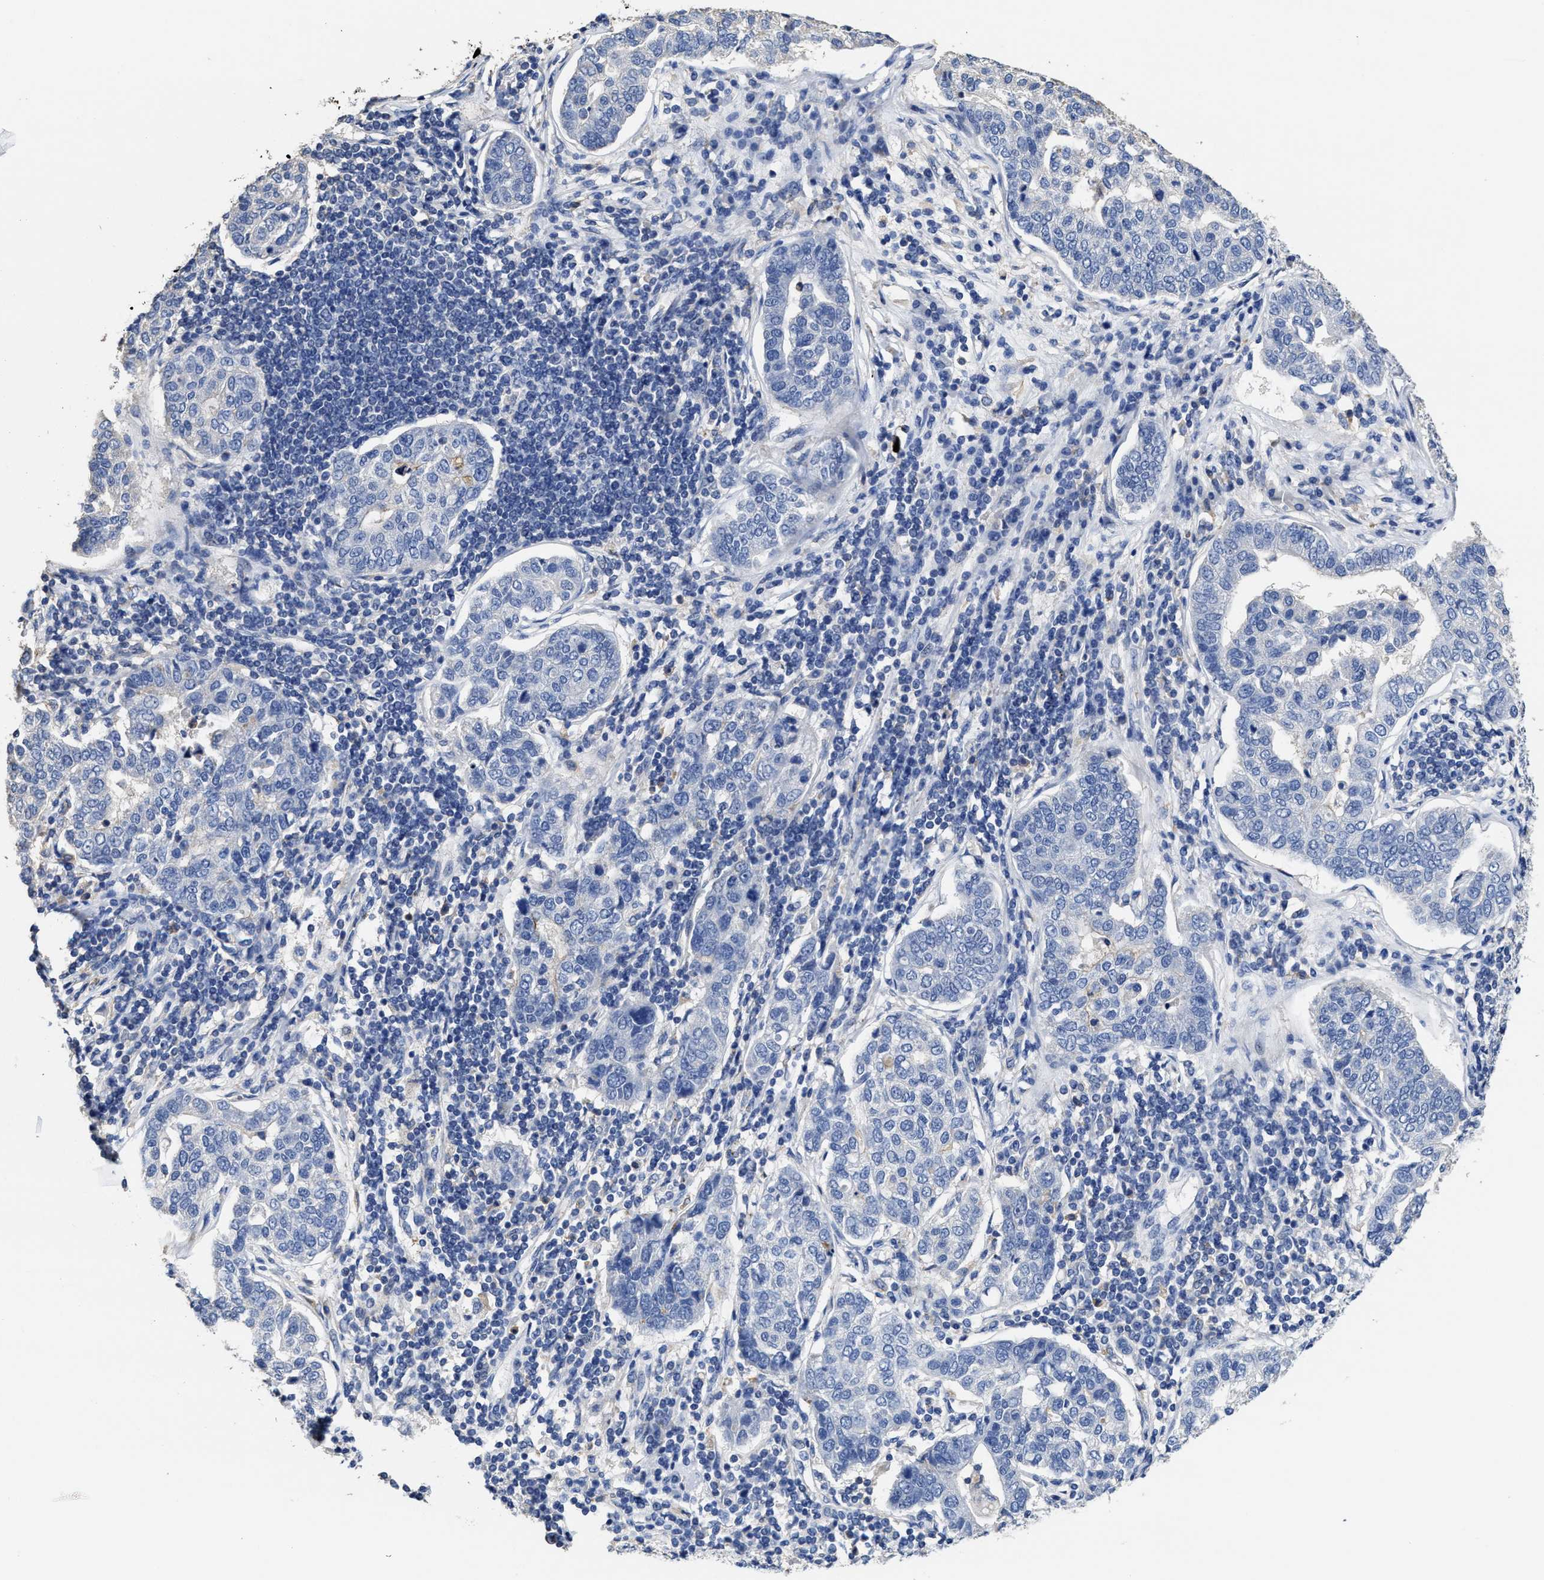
{"staining": {"intensity": "negative", "quantity": "none", "location": "none"}, "tissue": "pancreatic cancer", "cell_type": "Tumor cells", "image_type": "cancer", "snomed": [{"axis": "morphology", "description": "Adenocarcinoma, NOS"}, {"axis": "topography", "description": "Pancreas"}], "caption": "IHC histopathology image of neoplastic tissue: pancreatic adenocarcinoma stained with DAB displays no significant protein expression in tumor cells.", "gene": "ZFAT", "patient": {"sex": "female", "age": 61}}